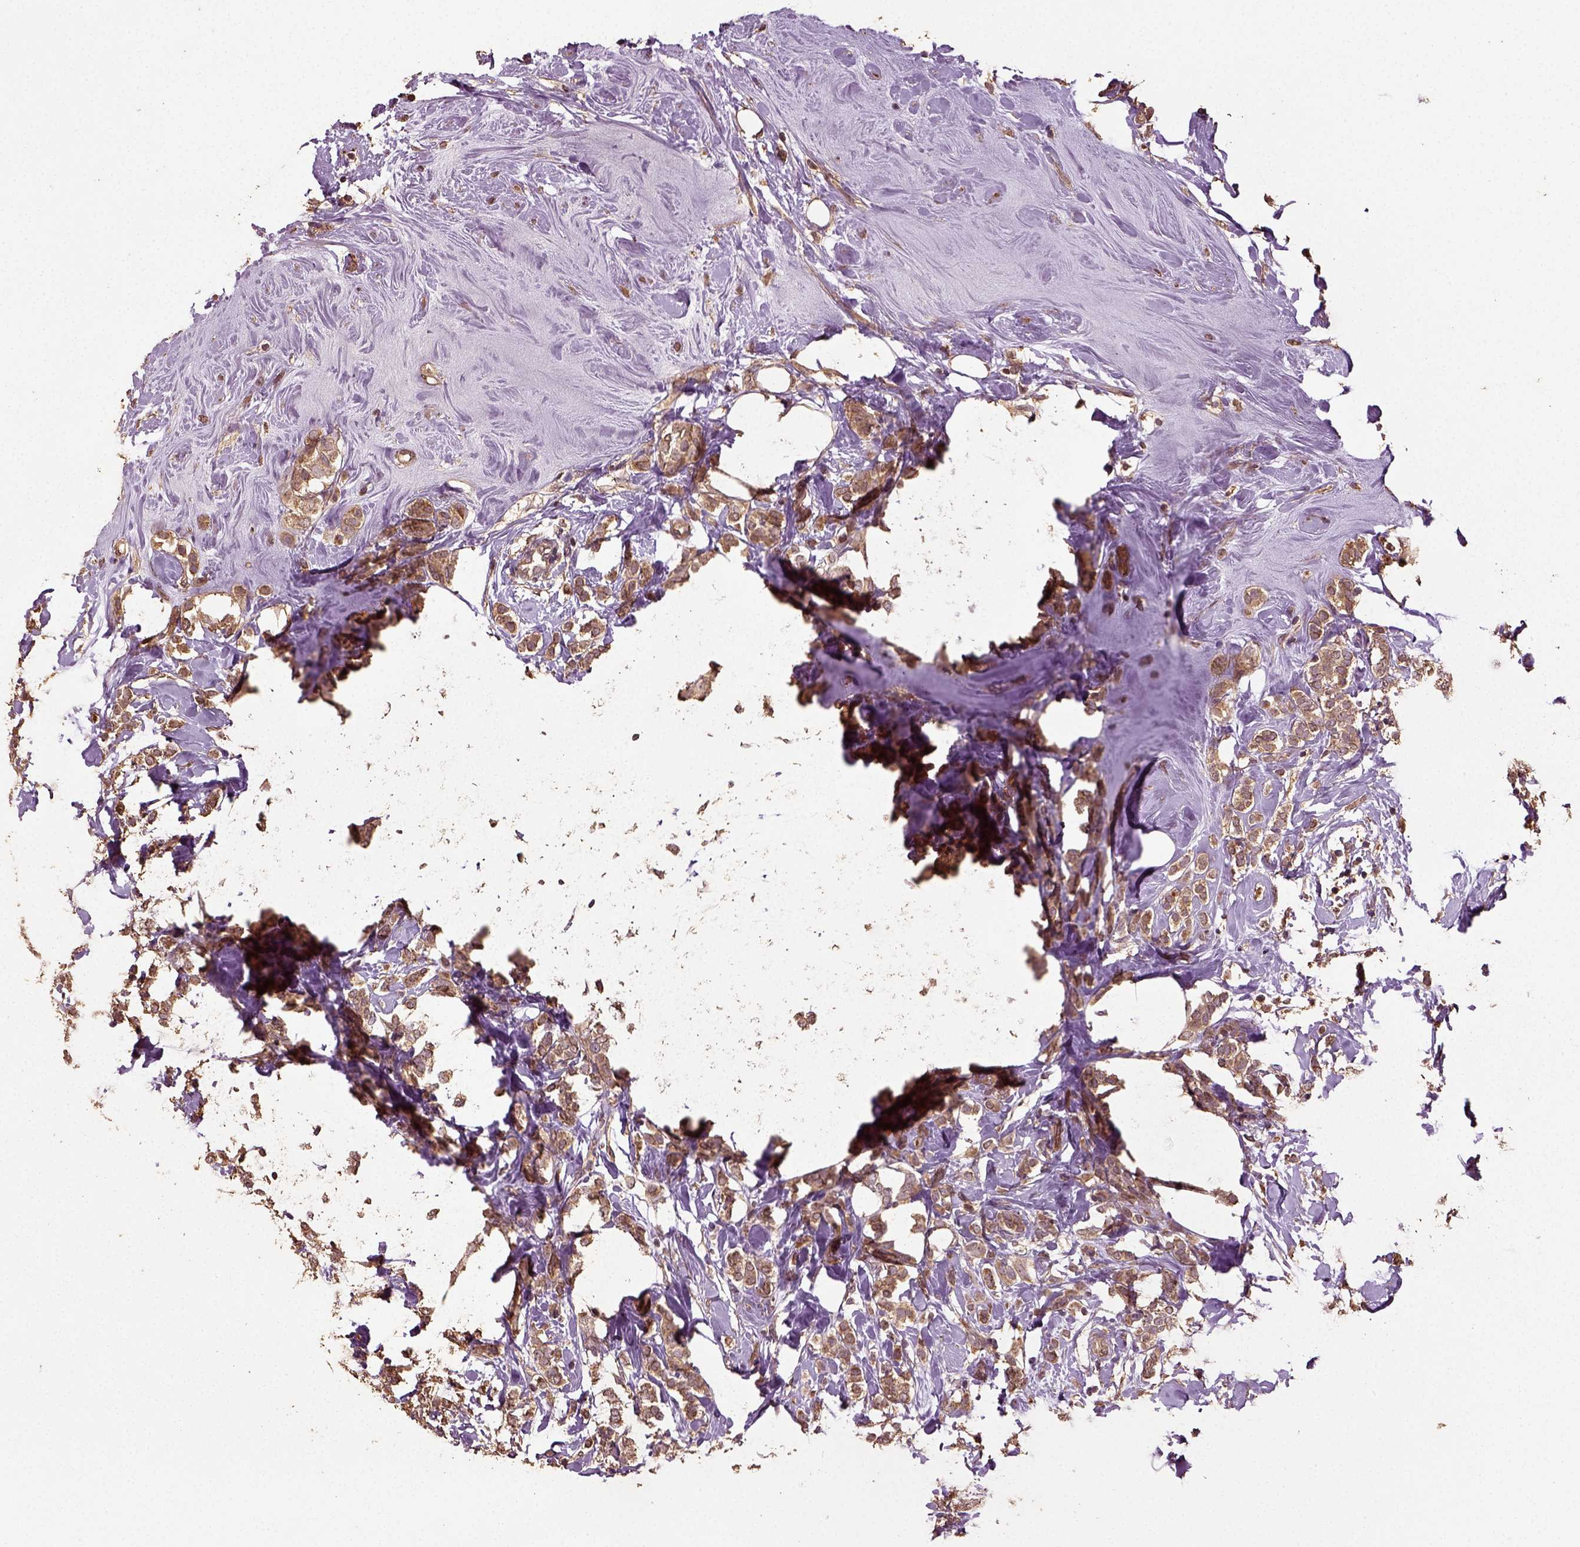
{"staining": {"intensity": "moderate", "quantity": ">75%", "location": "cytoplasmic/membranous"}, "tissue": "breast cancer", "cell_type": "Tumor cells", "image_type": "cancer", "snomed": [{"axis": "morphology", "description": "Lobular carcinoma"}, {"axis": "topography", "description": "Breast"}], "caption": "Lobular carcinoma (breast) stained with a brown dye displays moderate cytoplasmic/membranous positive expression in about >75% of tumor cells.", "gene": "ERV3-1", "patient": {"sex": "female", "age": 49}}